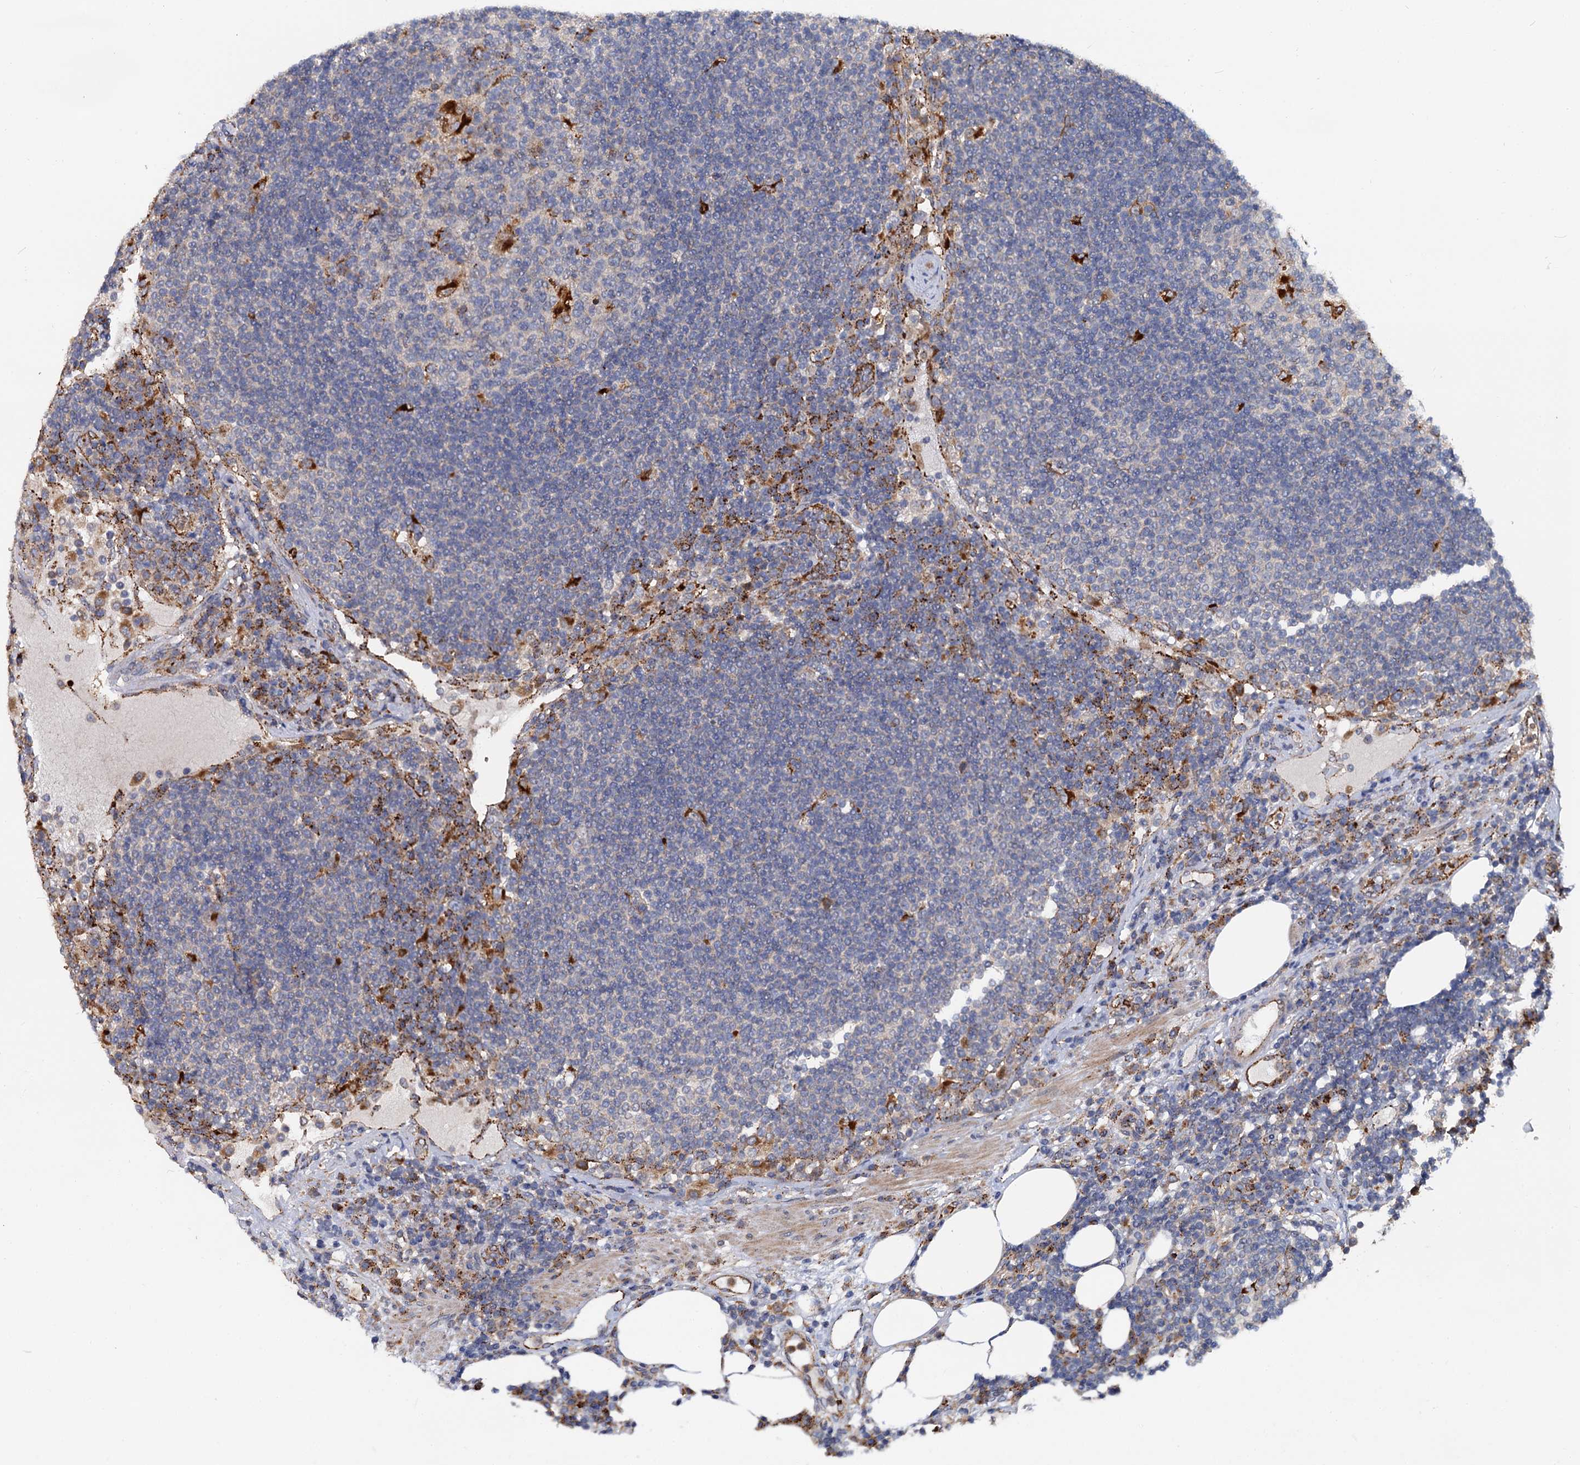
{"staining": {"intensity": "strong", "quantity": "<25%", "location": "cytoplasmic/membranous"}, "tissue": "lymph node", "cell_type": "Germinal center cells", "image_type": "normal", "snomed": [{"axis": "morphology", "description": "Normal tissue, NOS"}, {"axis": "topography", "description": "Lymph node"}], "caption": "The micrograph displays staining of unremarkable lymph node, revealing strong cytoplasmic/membranous protein staining (brown color) within germinal center cells. (DAB (3,3'-diaminobenzidine) = brown stain, brightfield microscopy at high magnification).", "gene": "GBA1", "patient": {"sex": "female", "age": 53}}